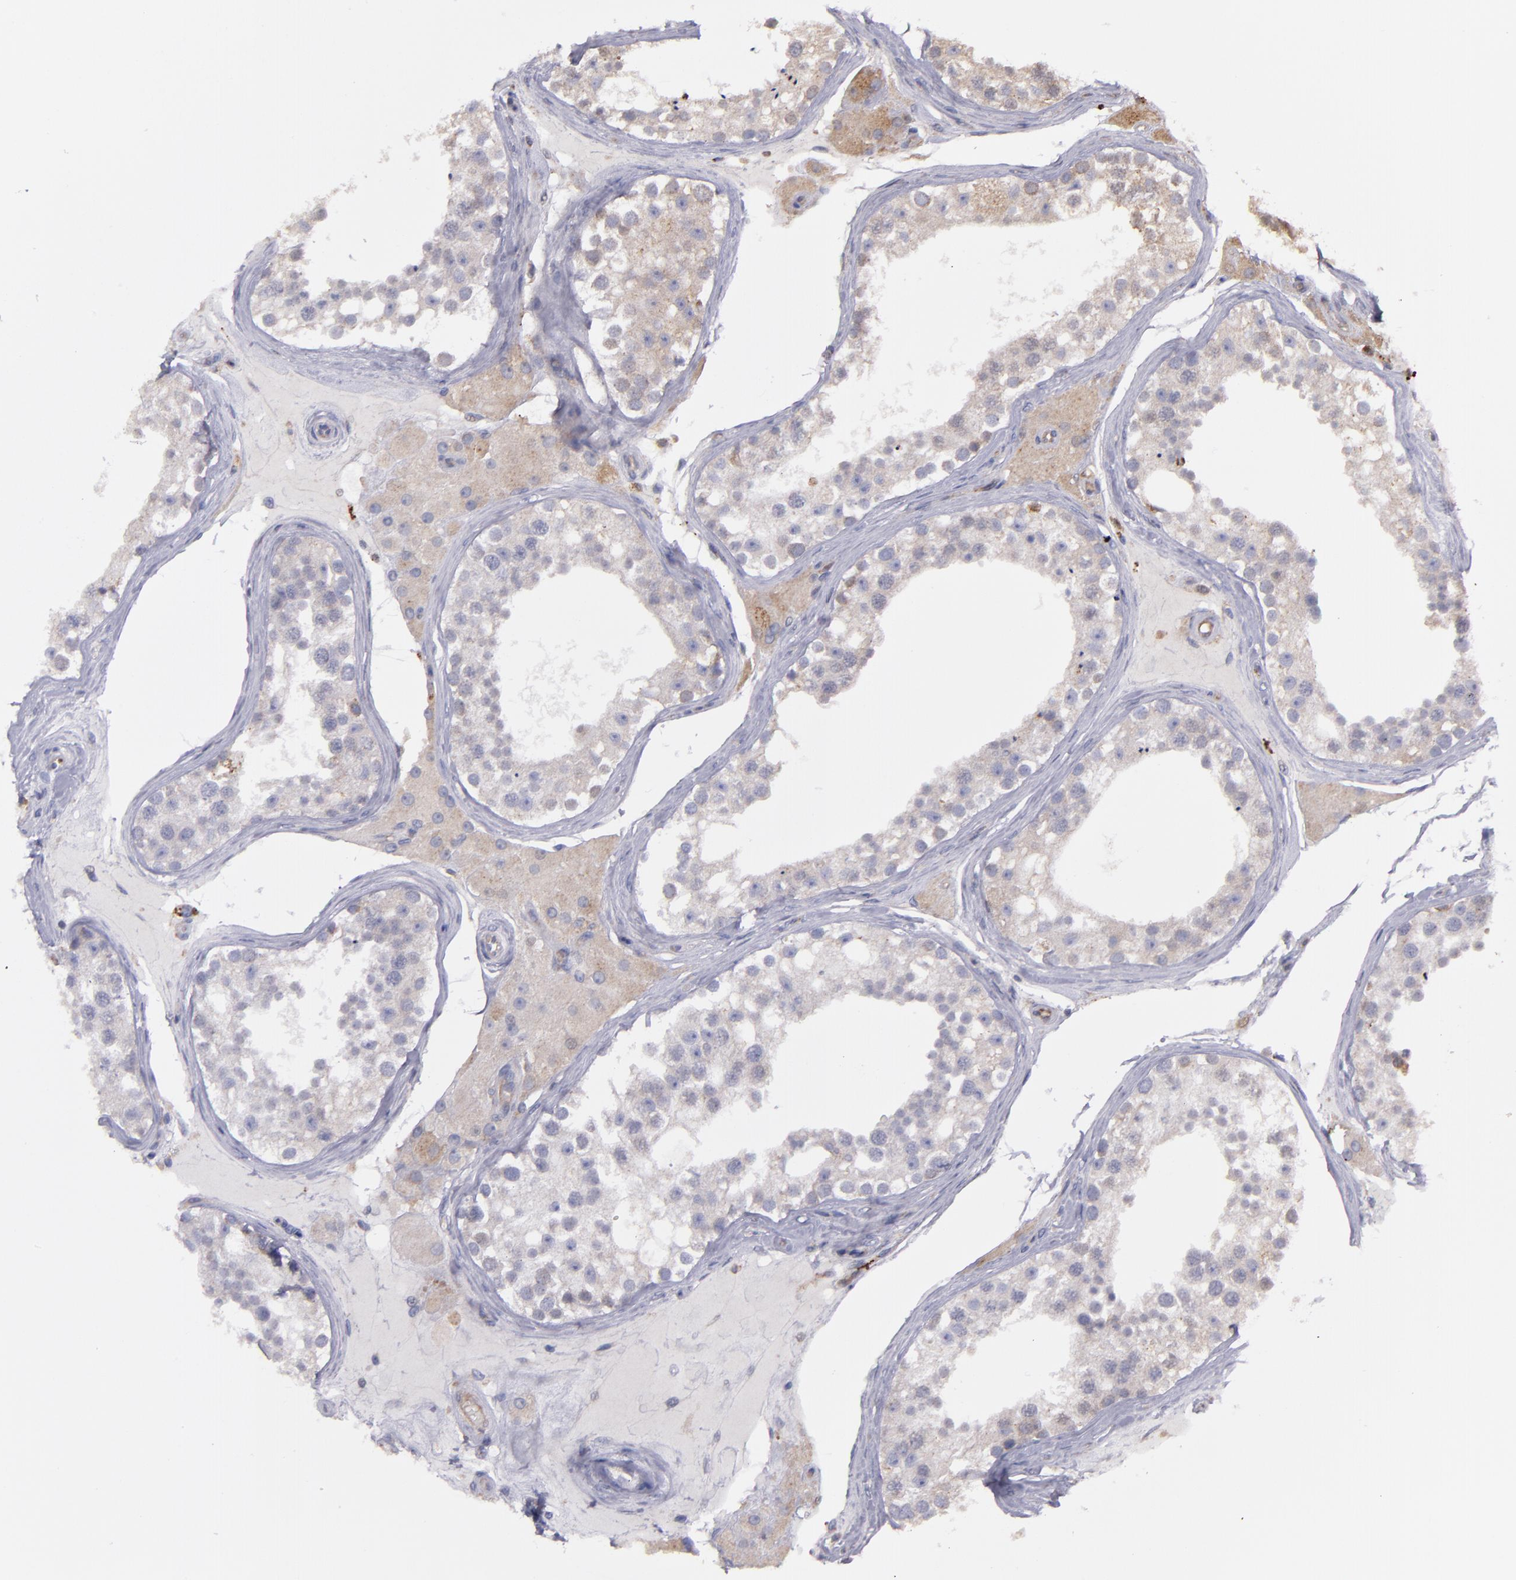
{"staining": {"intensity": "weak", "quantity": ">75%", "location": "cytoplasmic/membranous"}, "tissue": "testis", "cell_type": "Cells in seminiferous ducts", "image_type": "normal", "snomed": [{"axis": "morphology", "description": "Normal tissue, NOS"}, {"axis": "topography", "description": "Testis"}], "caption": "A brown stain highlights weak cytoplasmic/membranous expression of a protein in cells in seminiferous ducts of normal testis. The staining is performed using DAB brown chromogen to label protein expression. The nuclei are counter-stained blue using hematoxylin.", "gene": "IFIH1", "patient": {"sex": "male", "age": 68}}